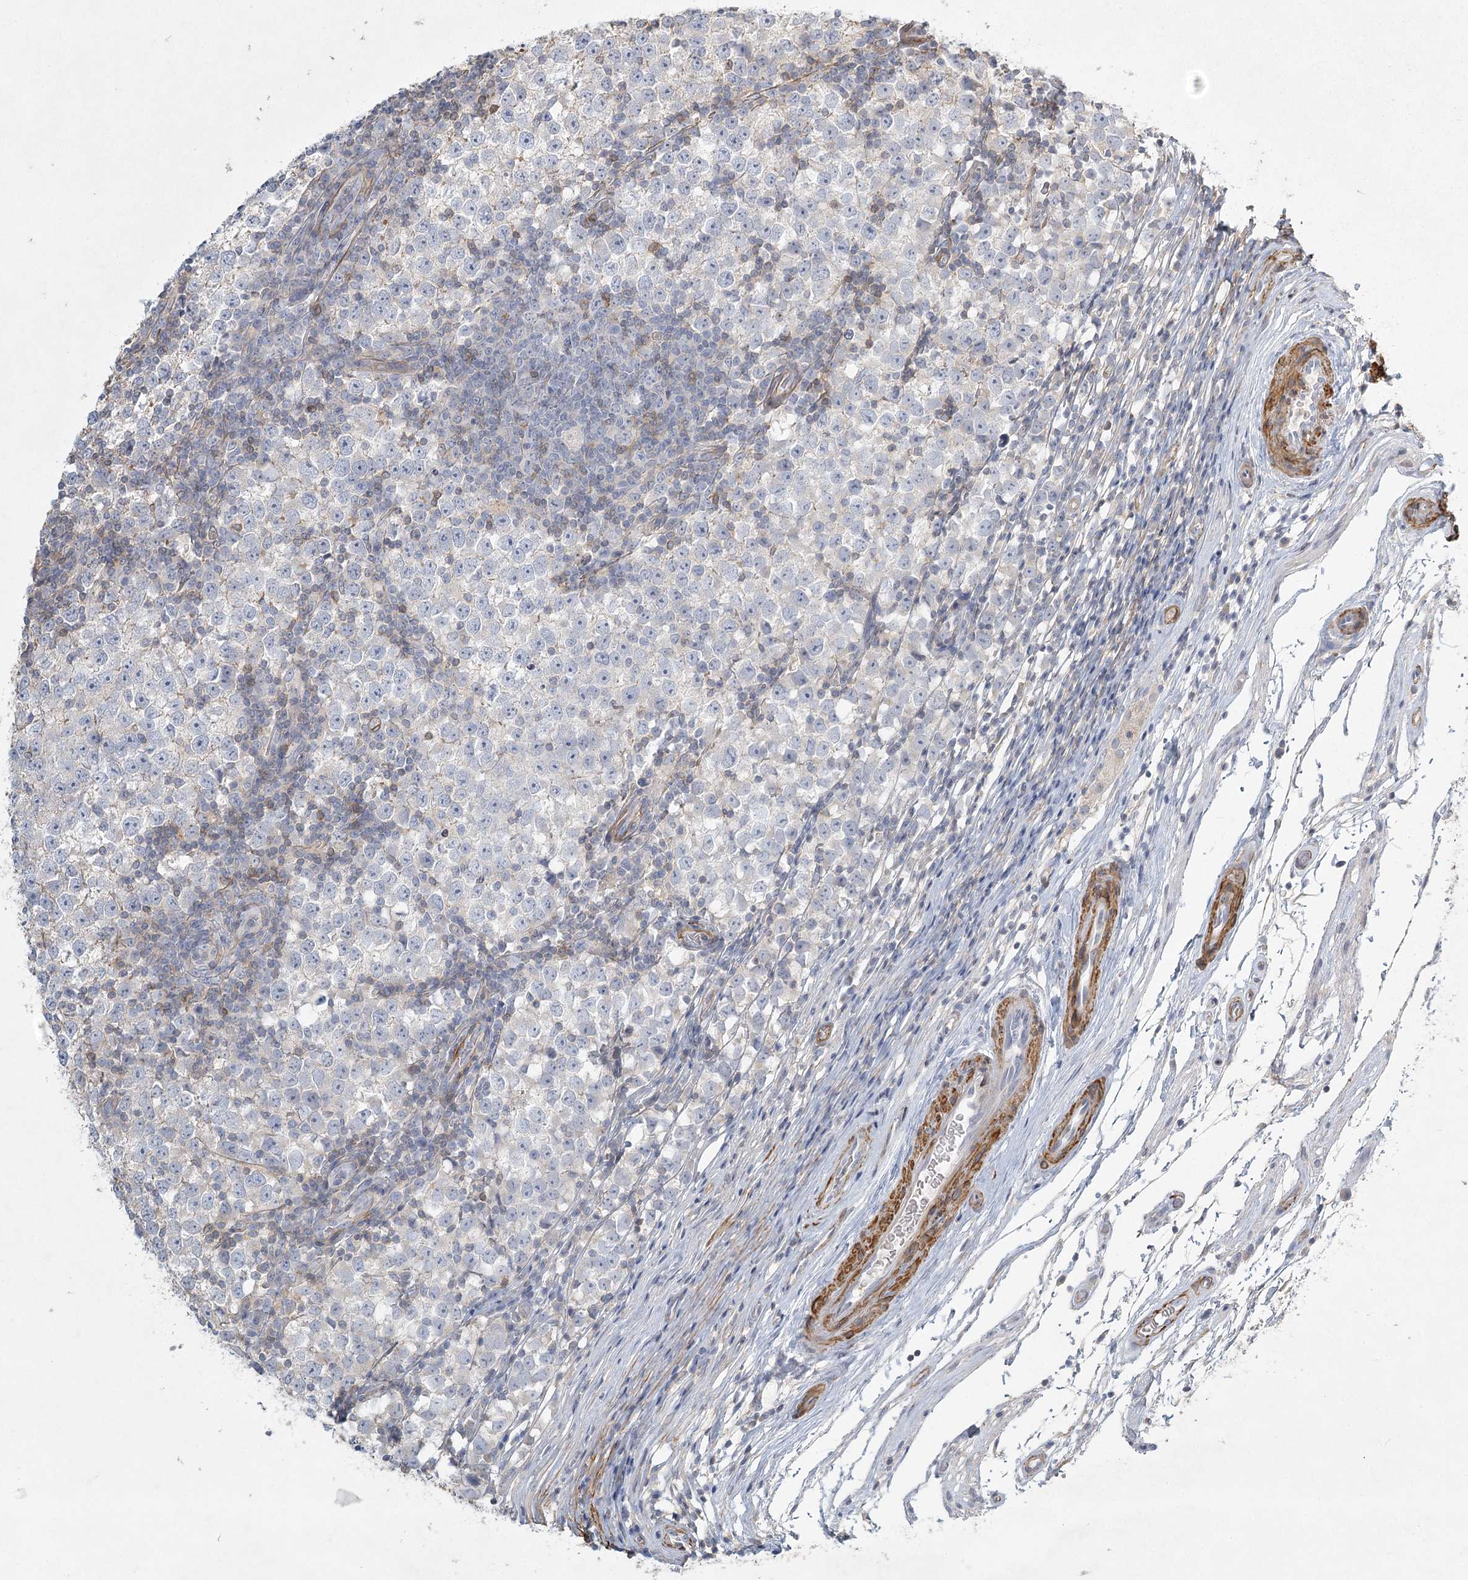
{"staining": {"intensity": "negative", "quantity": "none", "location": "none"}, "tissue": "testis cancer", "cell_type": "Tumor cells", "image_type": "cancer", "snomed": [{"axis": "morphology", "description": "Seminoma, NOS"}, {"axis": "topography", "description": "Testis"}], "caption": "DAB immunohistochemical staining of human testis cancer (seminoma) reveals no significant staining in tumor cells. The staining was performed using DAB (3,3'-diaminobenzidine) to visualize the protein expression in brown, while the nuclei were stained in blue with hematoxylin (Magnification: 20x).", "gene": "INPP4B", "patient": {"sex": "male", "age": 65}}